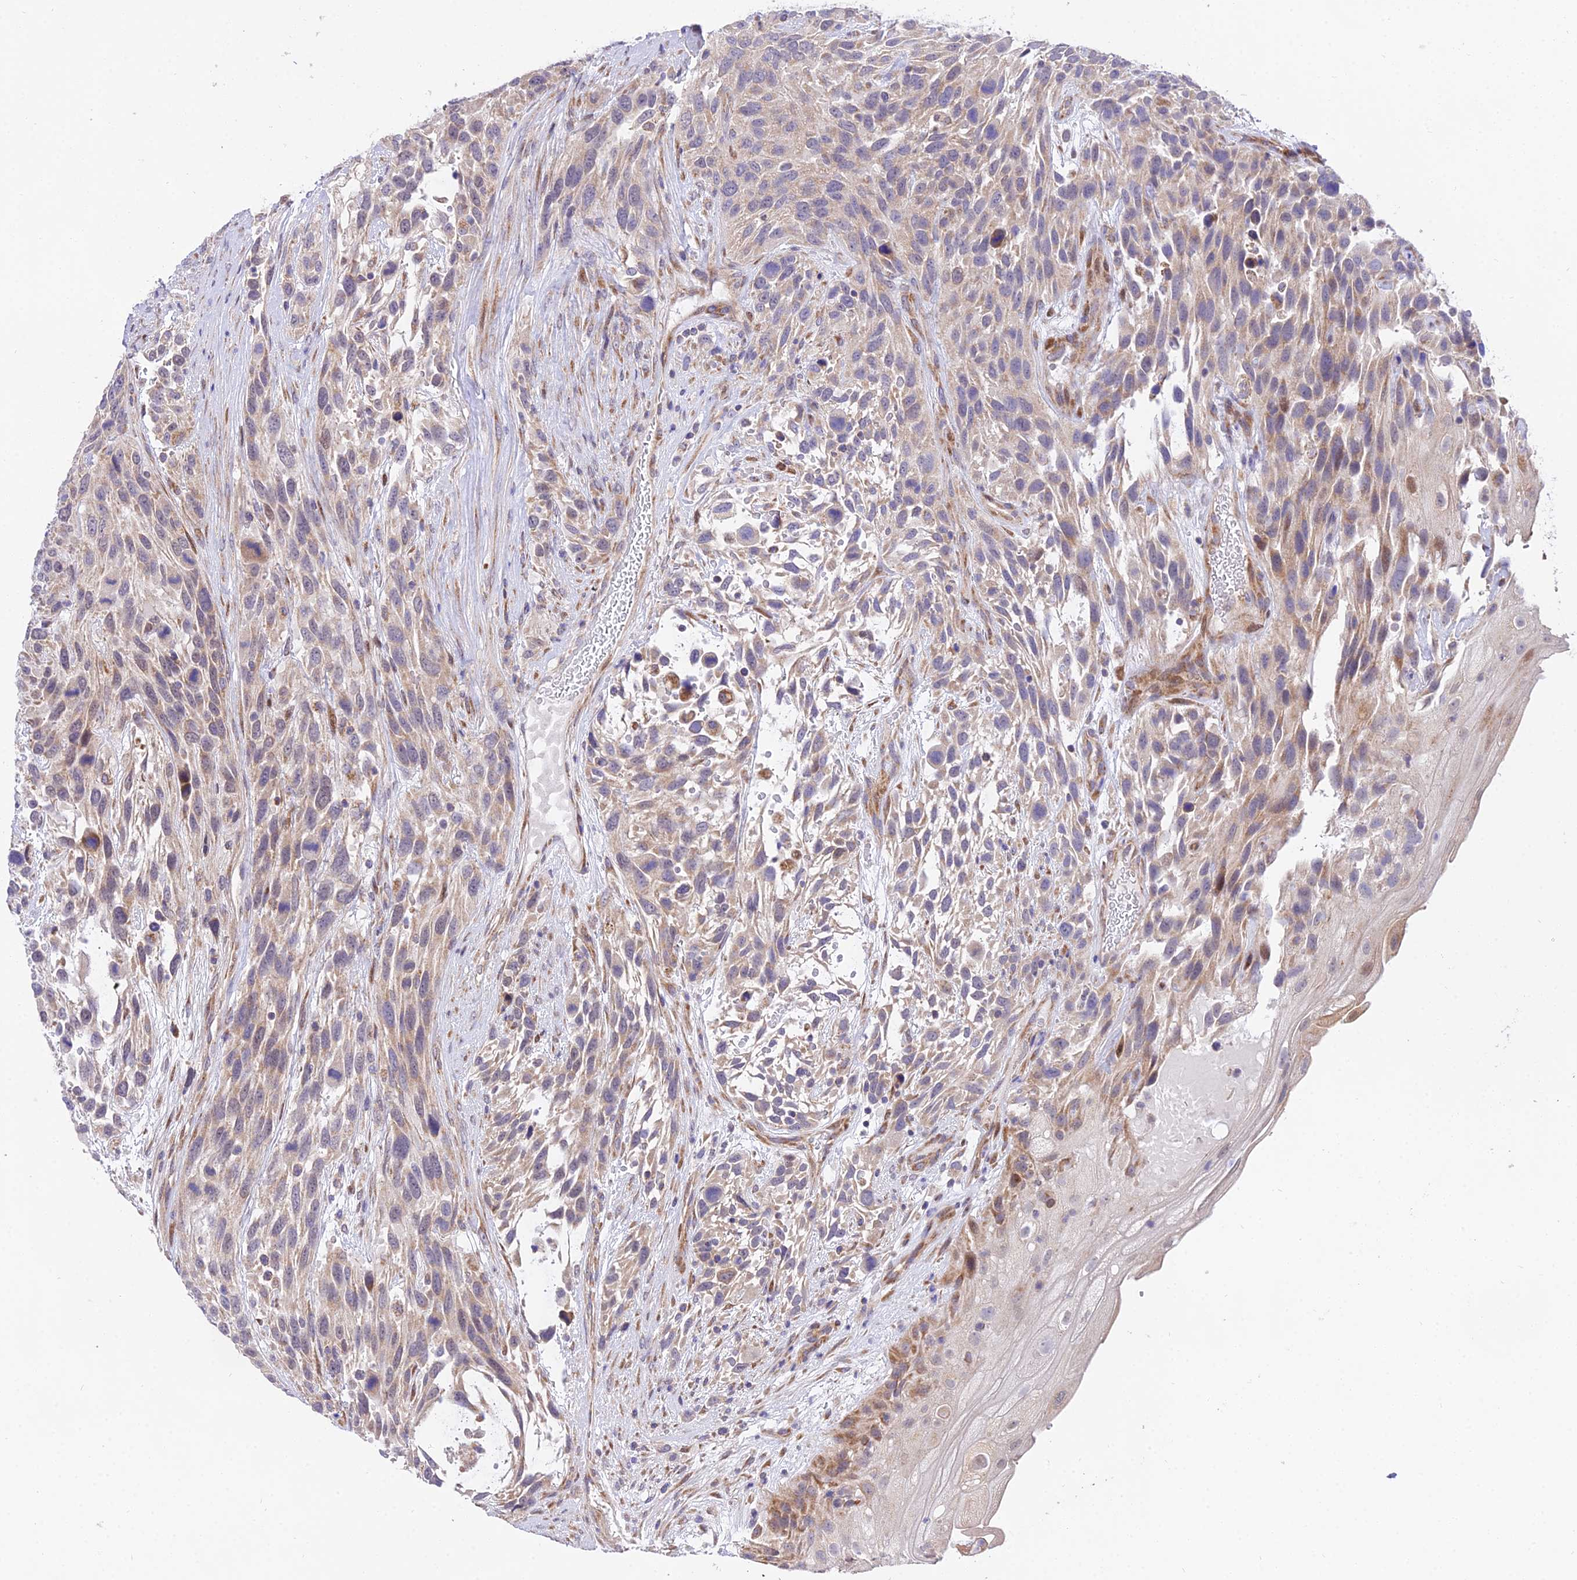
{"staining": {"intensity": "weak", "quantity": "25%-75%", "location": "cytoplasmic/membranous"}, "tissue": "urothelial cancer", "cell_type": "Tumor cells", "image_type": "cancer", "snomed": [{"axis": "morphology", "description": "Urothelial carcinoma, High grade"}, {"axis": "topography", "description": "Urinary bladder"}], "caption": "Urothelial carcinoma (high-grade) stained with a protein marker exhibits weak staining in tumor cells.", "gene": "ATP5PB", "patient": {"sex": "female", "age": 70}}